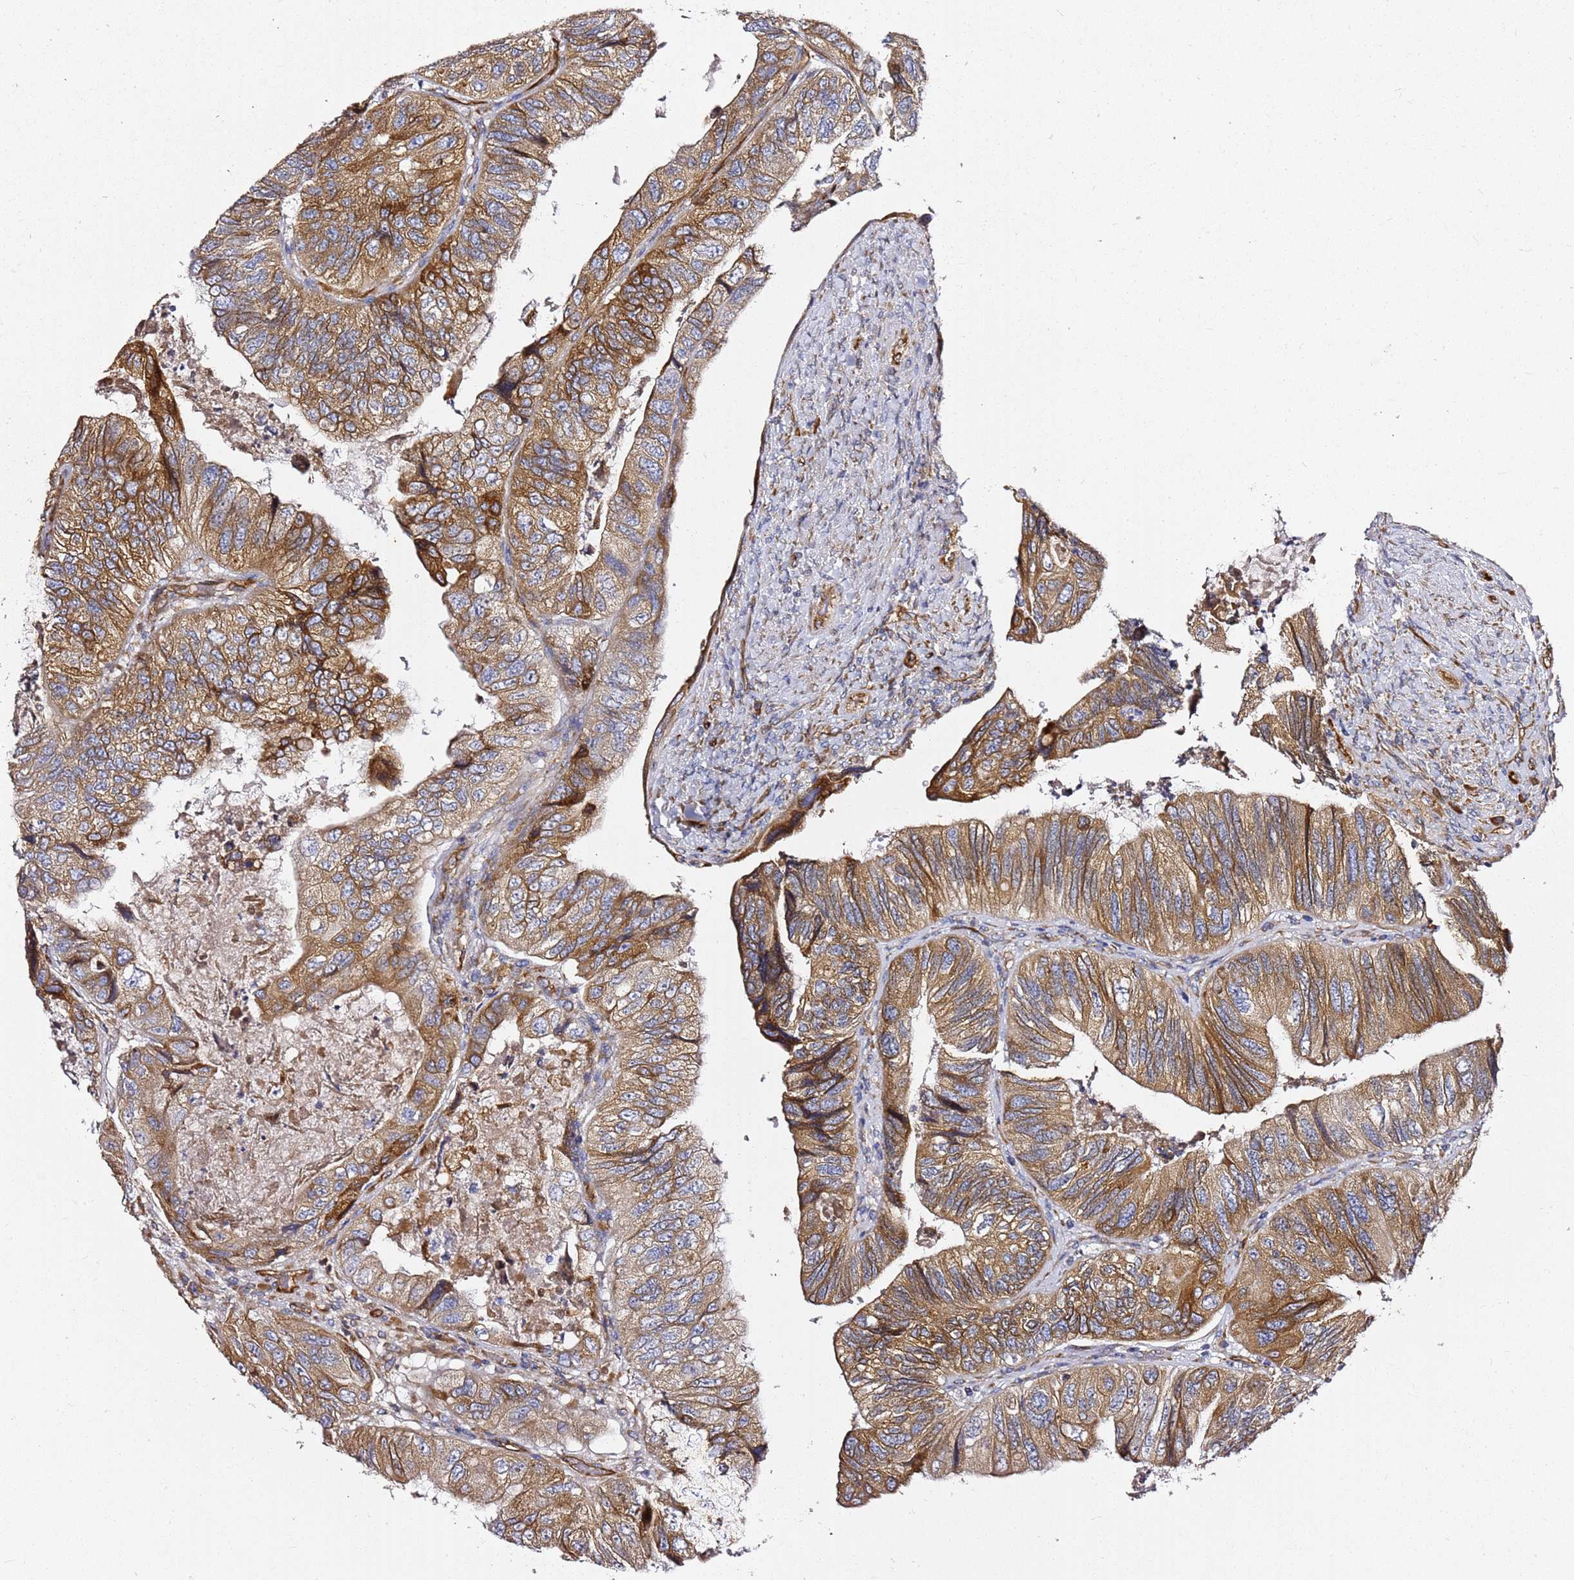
{"staining": {"intensity": "moderate", "quantity": ">75%", "location": "cytoplasmic/membranous"}, "tissue": "colorectal cancer", "cell_type": "Tumor cells", "image_type": "cancer", "snomed": [{"axis": "morphology", "description": "Adenocarcinoma, NOS"}, {"axis": "topography", "description": "Rectum"}], "caption": "Tumor cells exhibit medium levels of moderate cytoplasmic/membranous staining in approximately >75% of cells in colorectal cancer (adenocarcinoma).", "gene": "KIF7", "patient": {"sex": "male", "age": 63}}